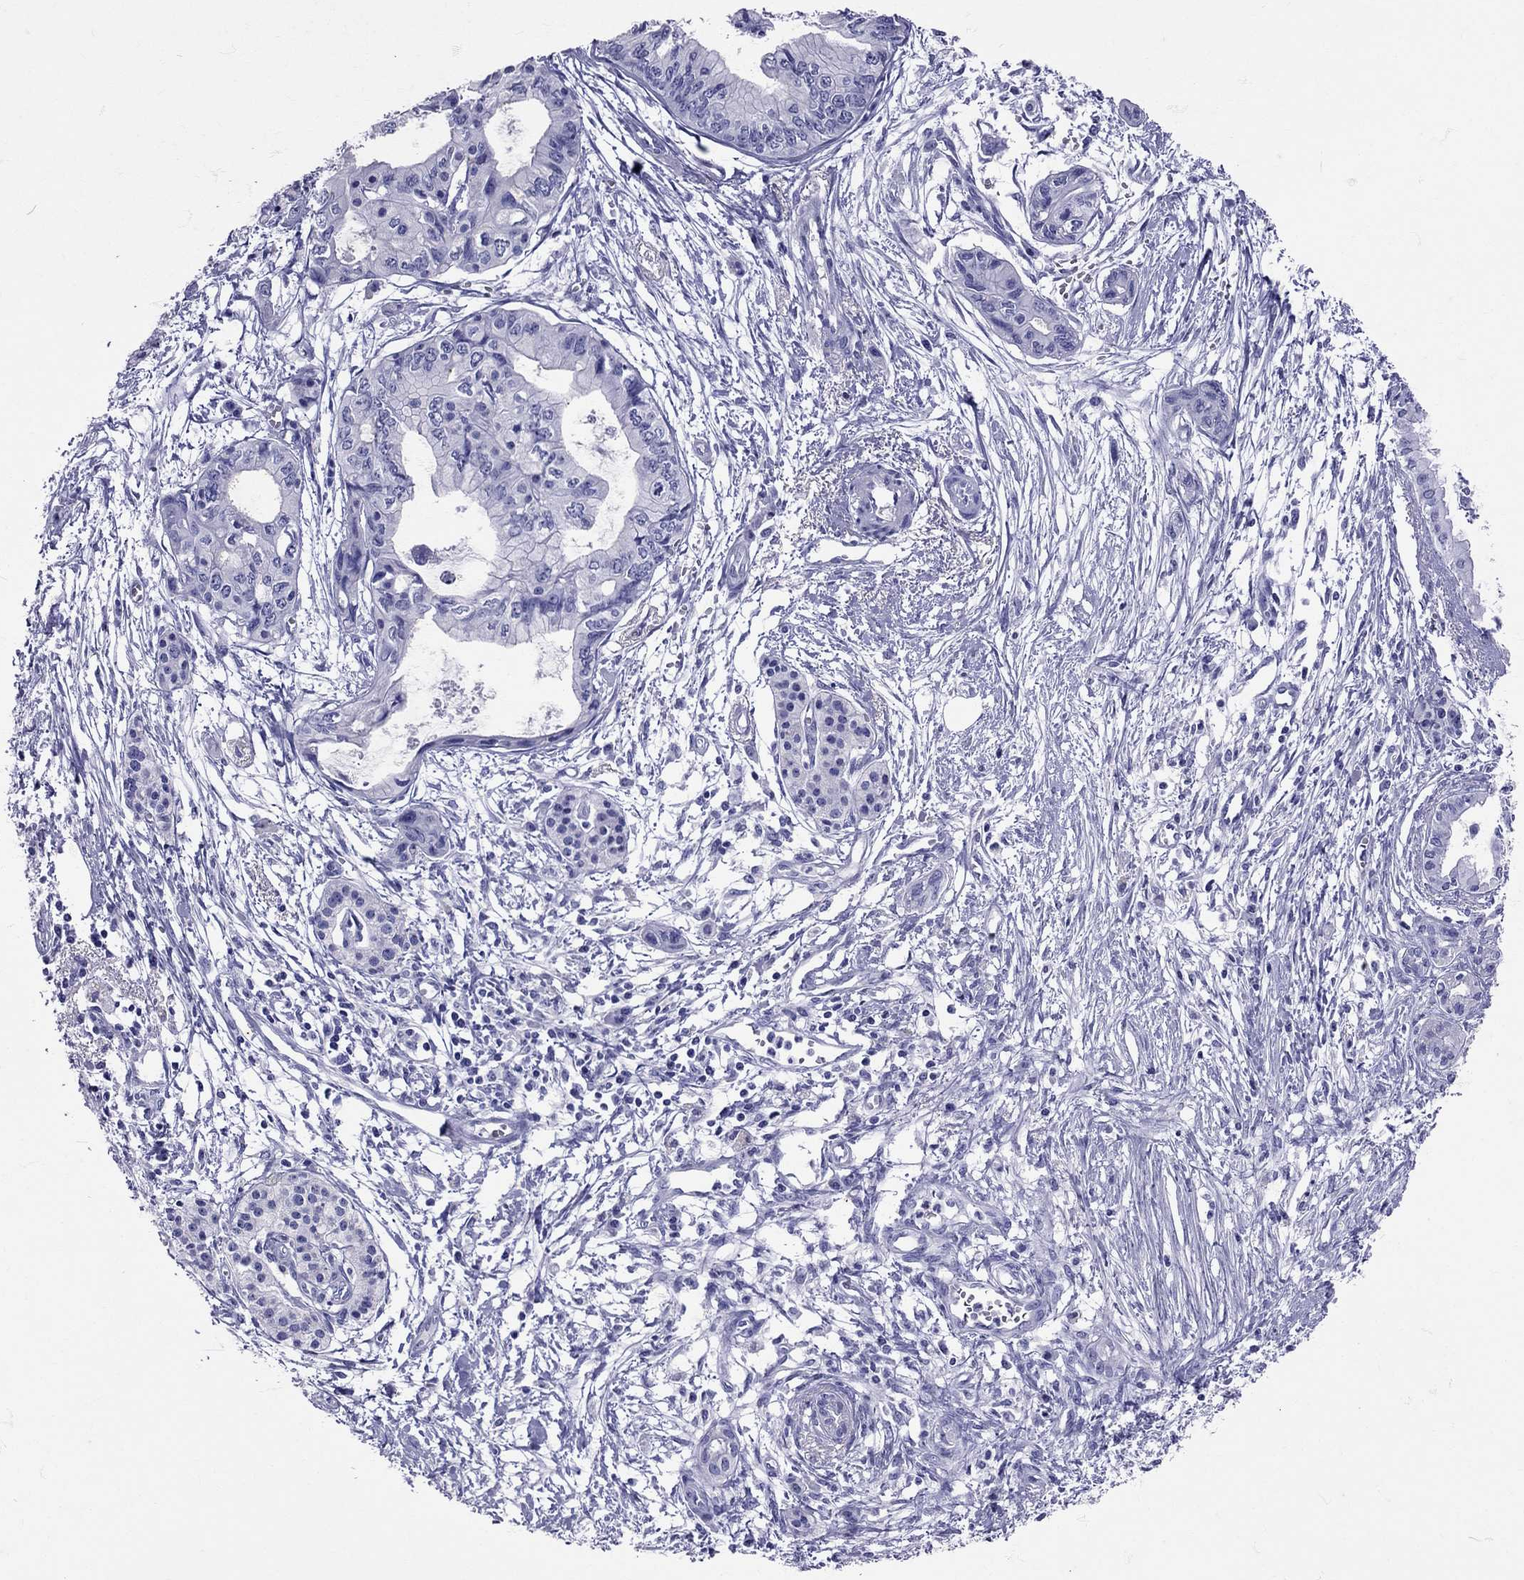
{"staining": {"intensity": "negative", "quantity": "none", "location": "none"}, "tissue": "pancreatic cancer", "cell_type": "Tumor cells", "image_type": "cancer", "snomed": [{"axis": "morphology", "description": "Adenocarcinoma, NOS"}, {"axis": "topography", "description": "Pancreas"}], "caption": "Immunohistochemical staining of adenocarcinoma (pancreatic) demonstrates no significant expression in tumor cells. Nuclei are stained in blue.", "gene": "AVP", "patient": {"sex": "female", "age": 76}}